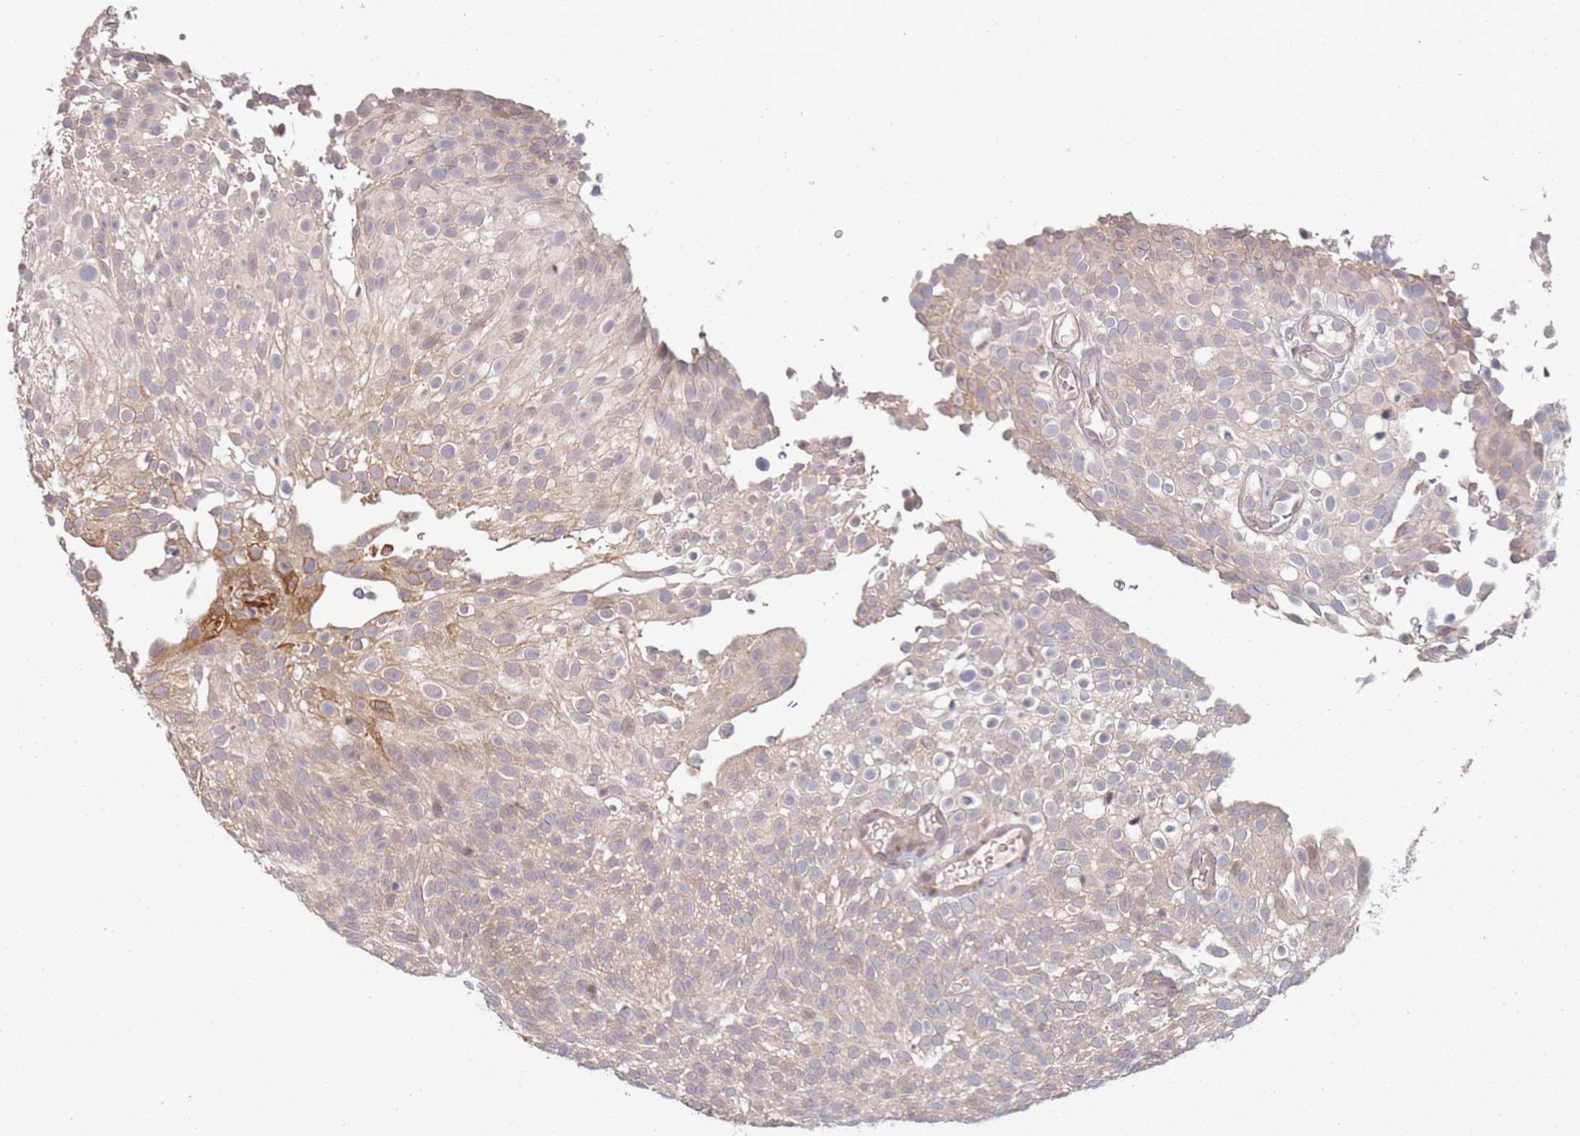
{"staining": {"intensity": "weak", "quantity": "<25%", "location": "cytoplasmic/membranous,nuclear"}, "tissue": "urothelial cancer", "cell_type": "Tumor cells", "image_type": "cancer", "snomed": [{"axis": "morphology", "description": "Urothelial carcinoma, Low grade"}, {"axis": "topography", "description": "Urinary bladder"}], "caption": "The image displays no significant positivity in tumor cells of low-grade urothelial carcinoma. The staining is performed using DAB brown chromogen with nuclei counter-stained in using hematoxylin.", "gene": "VRK2", "patient": {"sex": "male", "age": 78}}